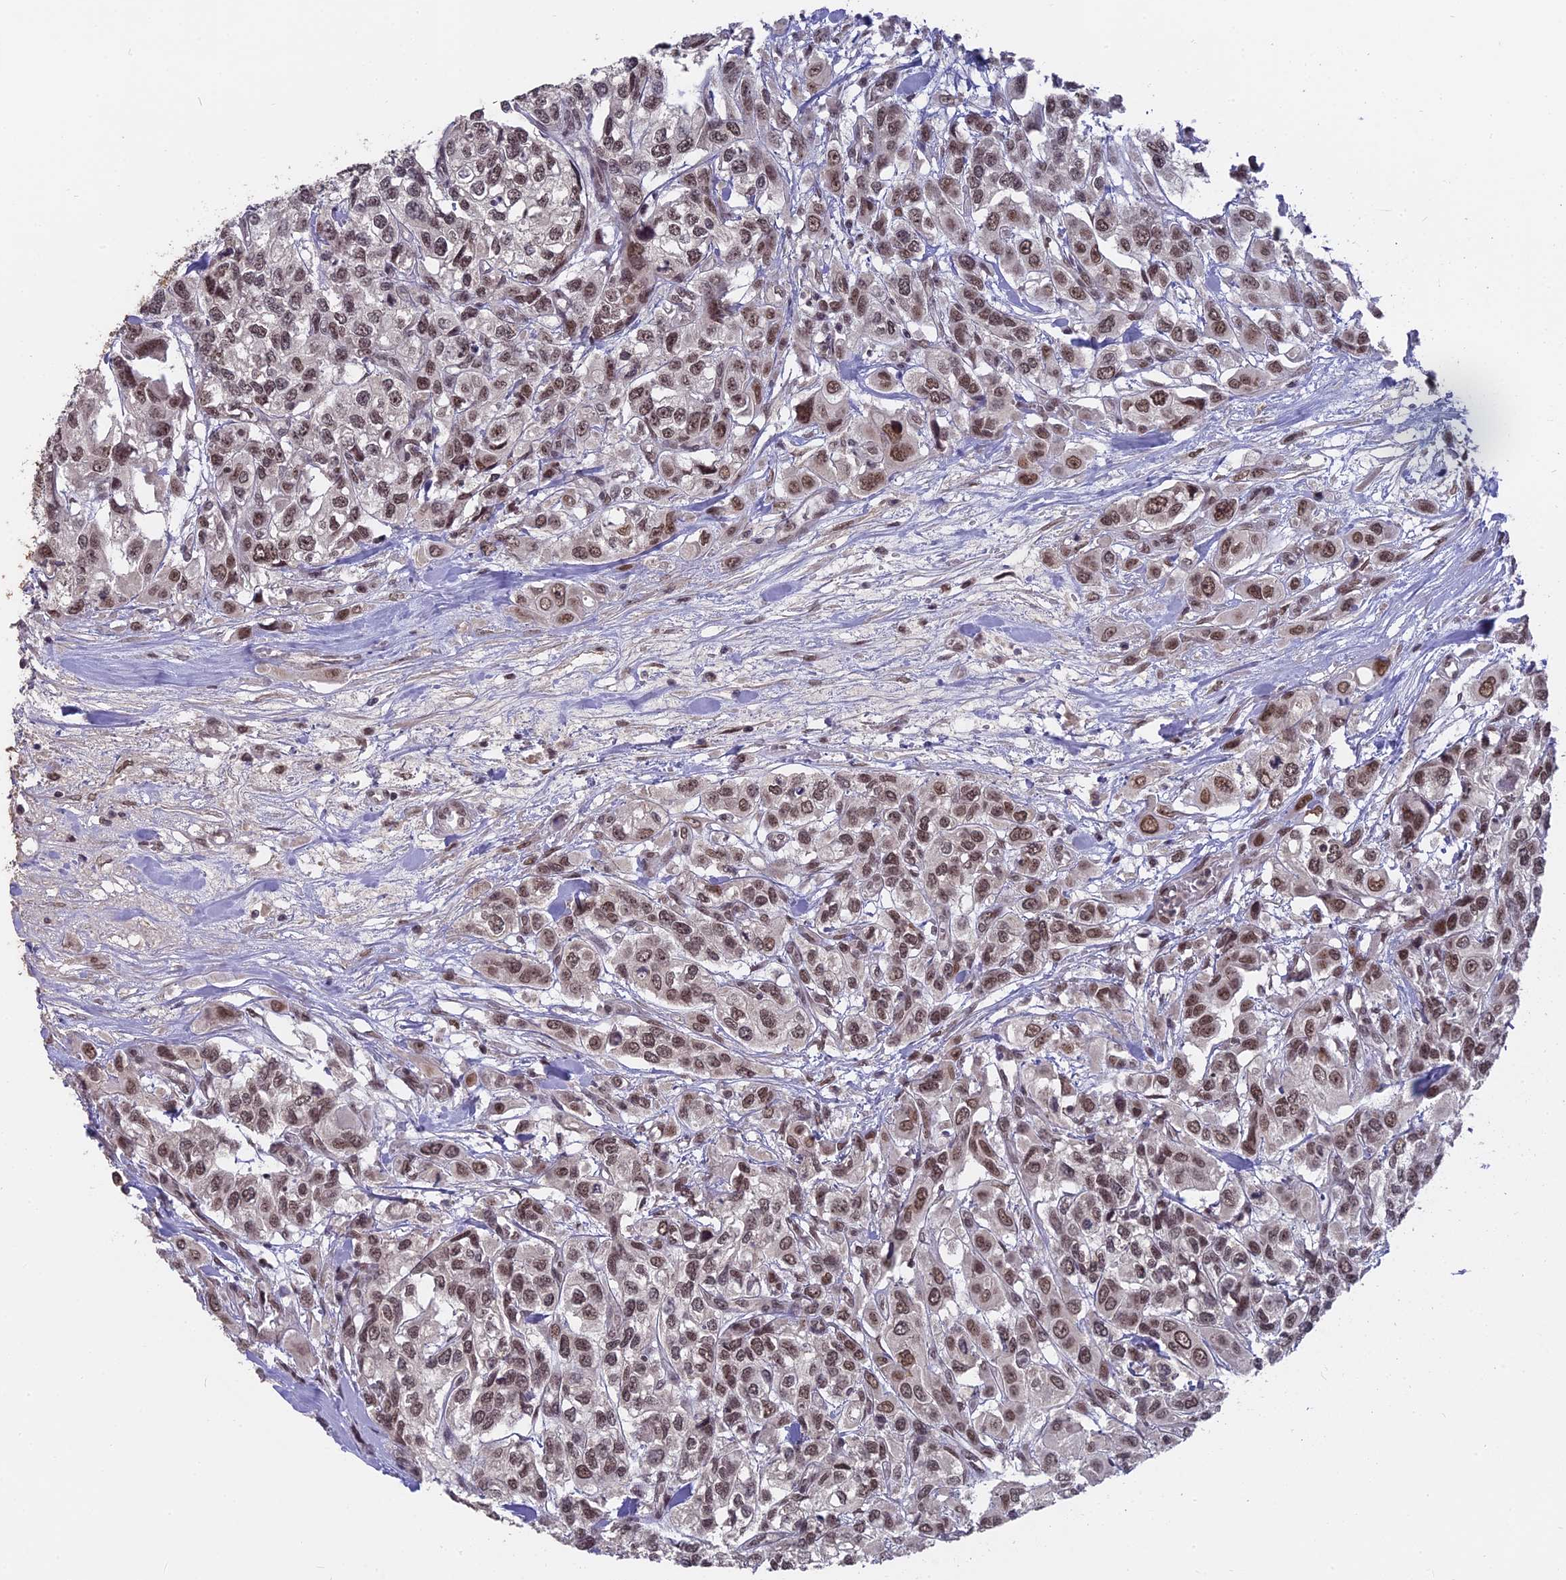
{"staining": {"intensity": "moderate", "quantity": ">75%", "location": "nuclear"}, "tissue": "urothelial cancer", "cell_type": "Tumor cells", "image_type": "cancer", "snomed": [{"axis": "morphology", "description": "Urothelial carcinoma, High grade"}, {"axis": "topography", "description": "Urinary bladder"}], "caption": "This photomicrograph displays immunohistochemistry staining of urothelial carcinoma (high-grade), with medium moderate nuclear staining in approximately >75% of tumor cells.", "gene": "NR1H3", "patient": {"sex": "male", "age": 67}}